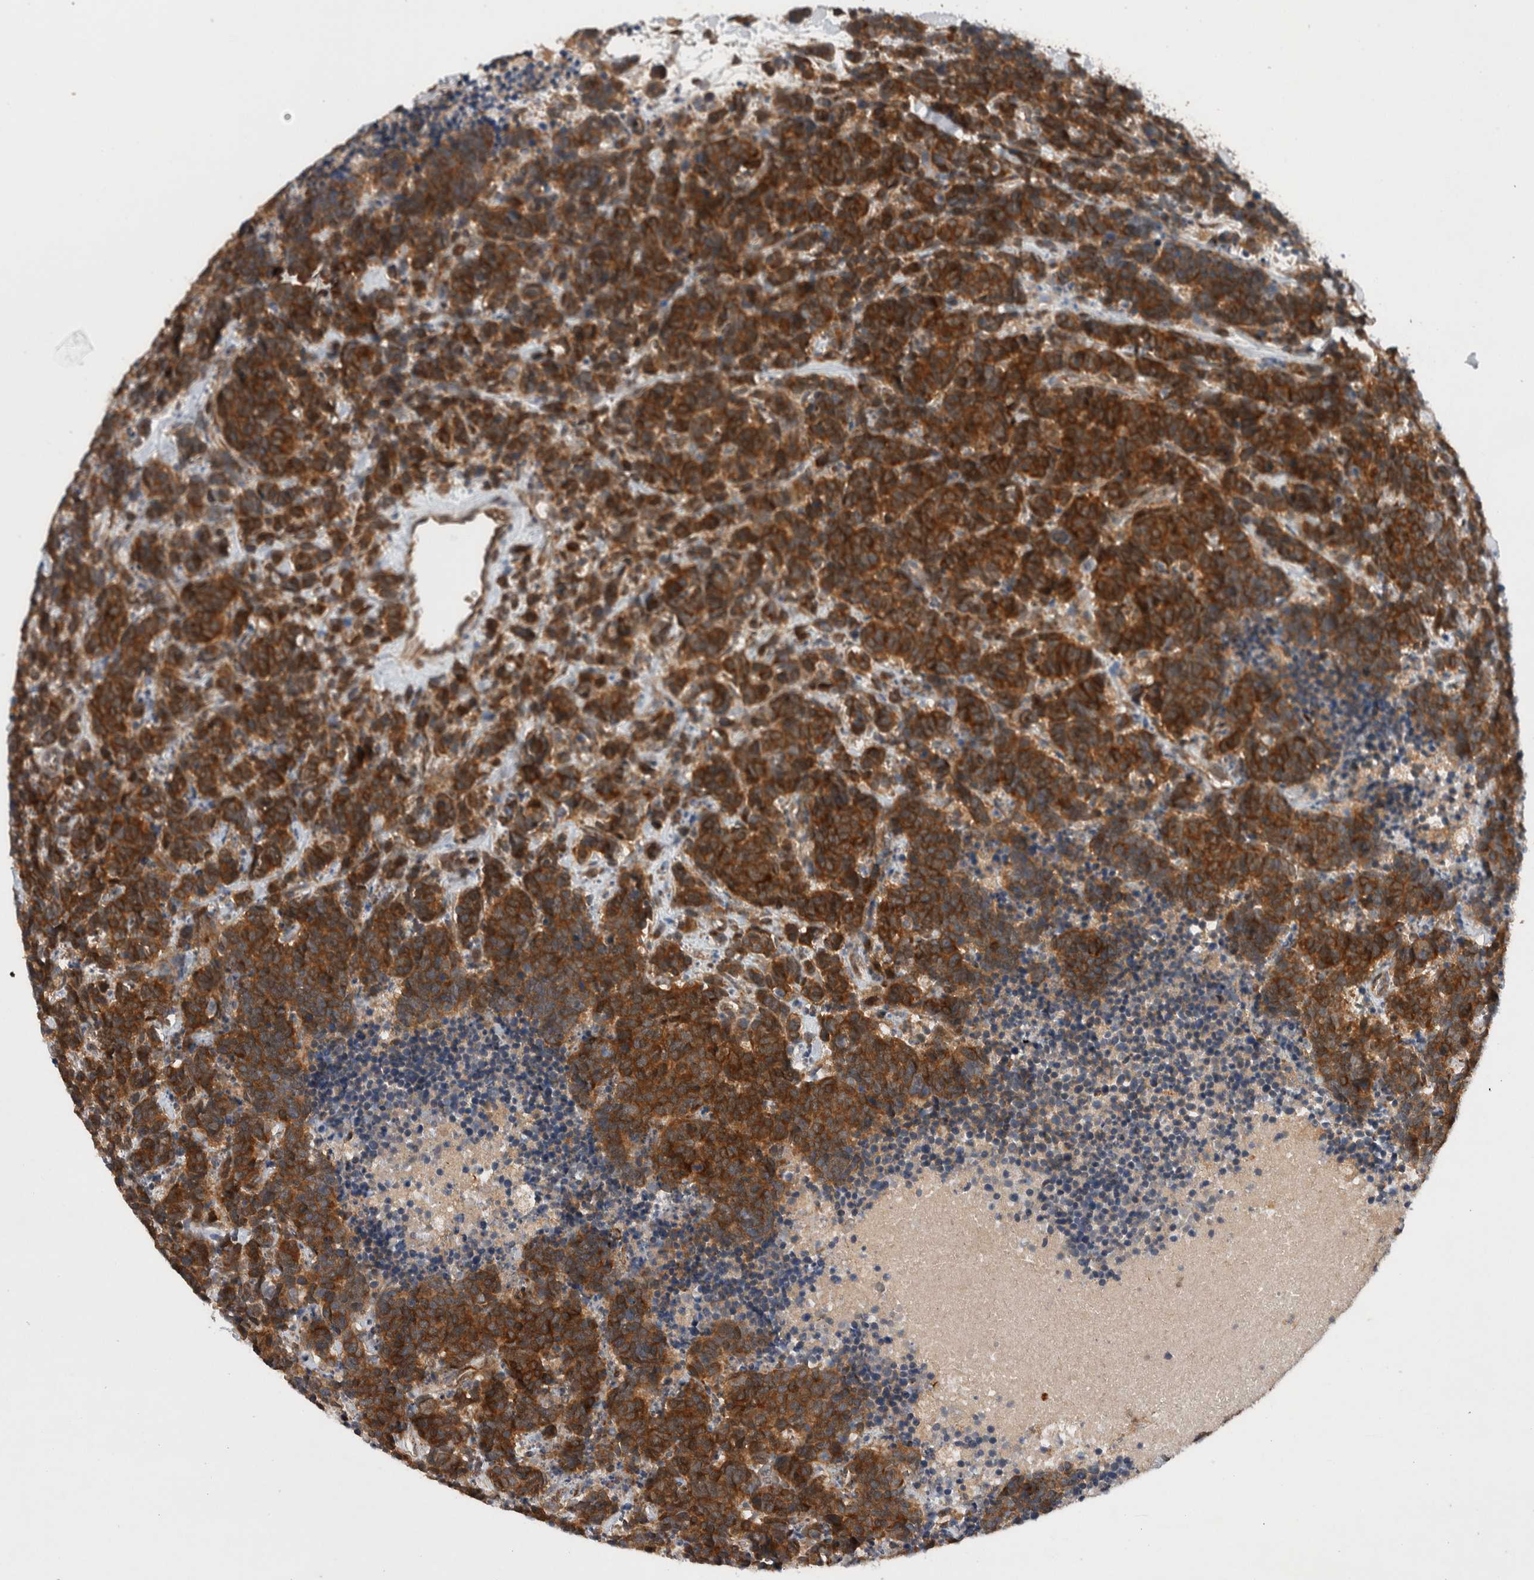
{"staining": {"intensity": "strong", "quantity": ">75%", "location": "cytoplasmic/membranous"}, "tissue": "carcinoid", "cell_type": "Tumor cells", "image_type": "cancer", "snomed": [{"axis": "morphology", "description": "Carcinoma, NOS"}, {"axis": "morphology", "description": "Carcinoid, malignant, NOS"}, {"axis": "topography", "description": "Urinary bladder"}], "caption": "IHC staining of carcinoid (malignant), which demonstrates high levels of strong cytoplasmic/membranous positivity in about >75% of tumor cells indicating strong cytoplasmic/membranous protein expression. The staining was performed using DAB (brown) for protein detection and nuclei were counterstained in hematoxylin (blue).", "gene": "PDCD2", "patient": {"sex": "male", "age": 57}}